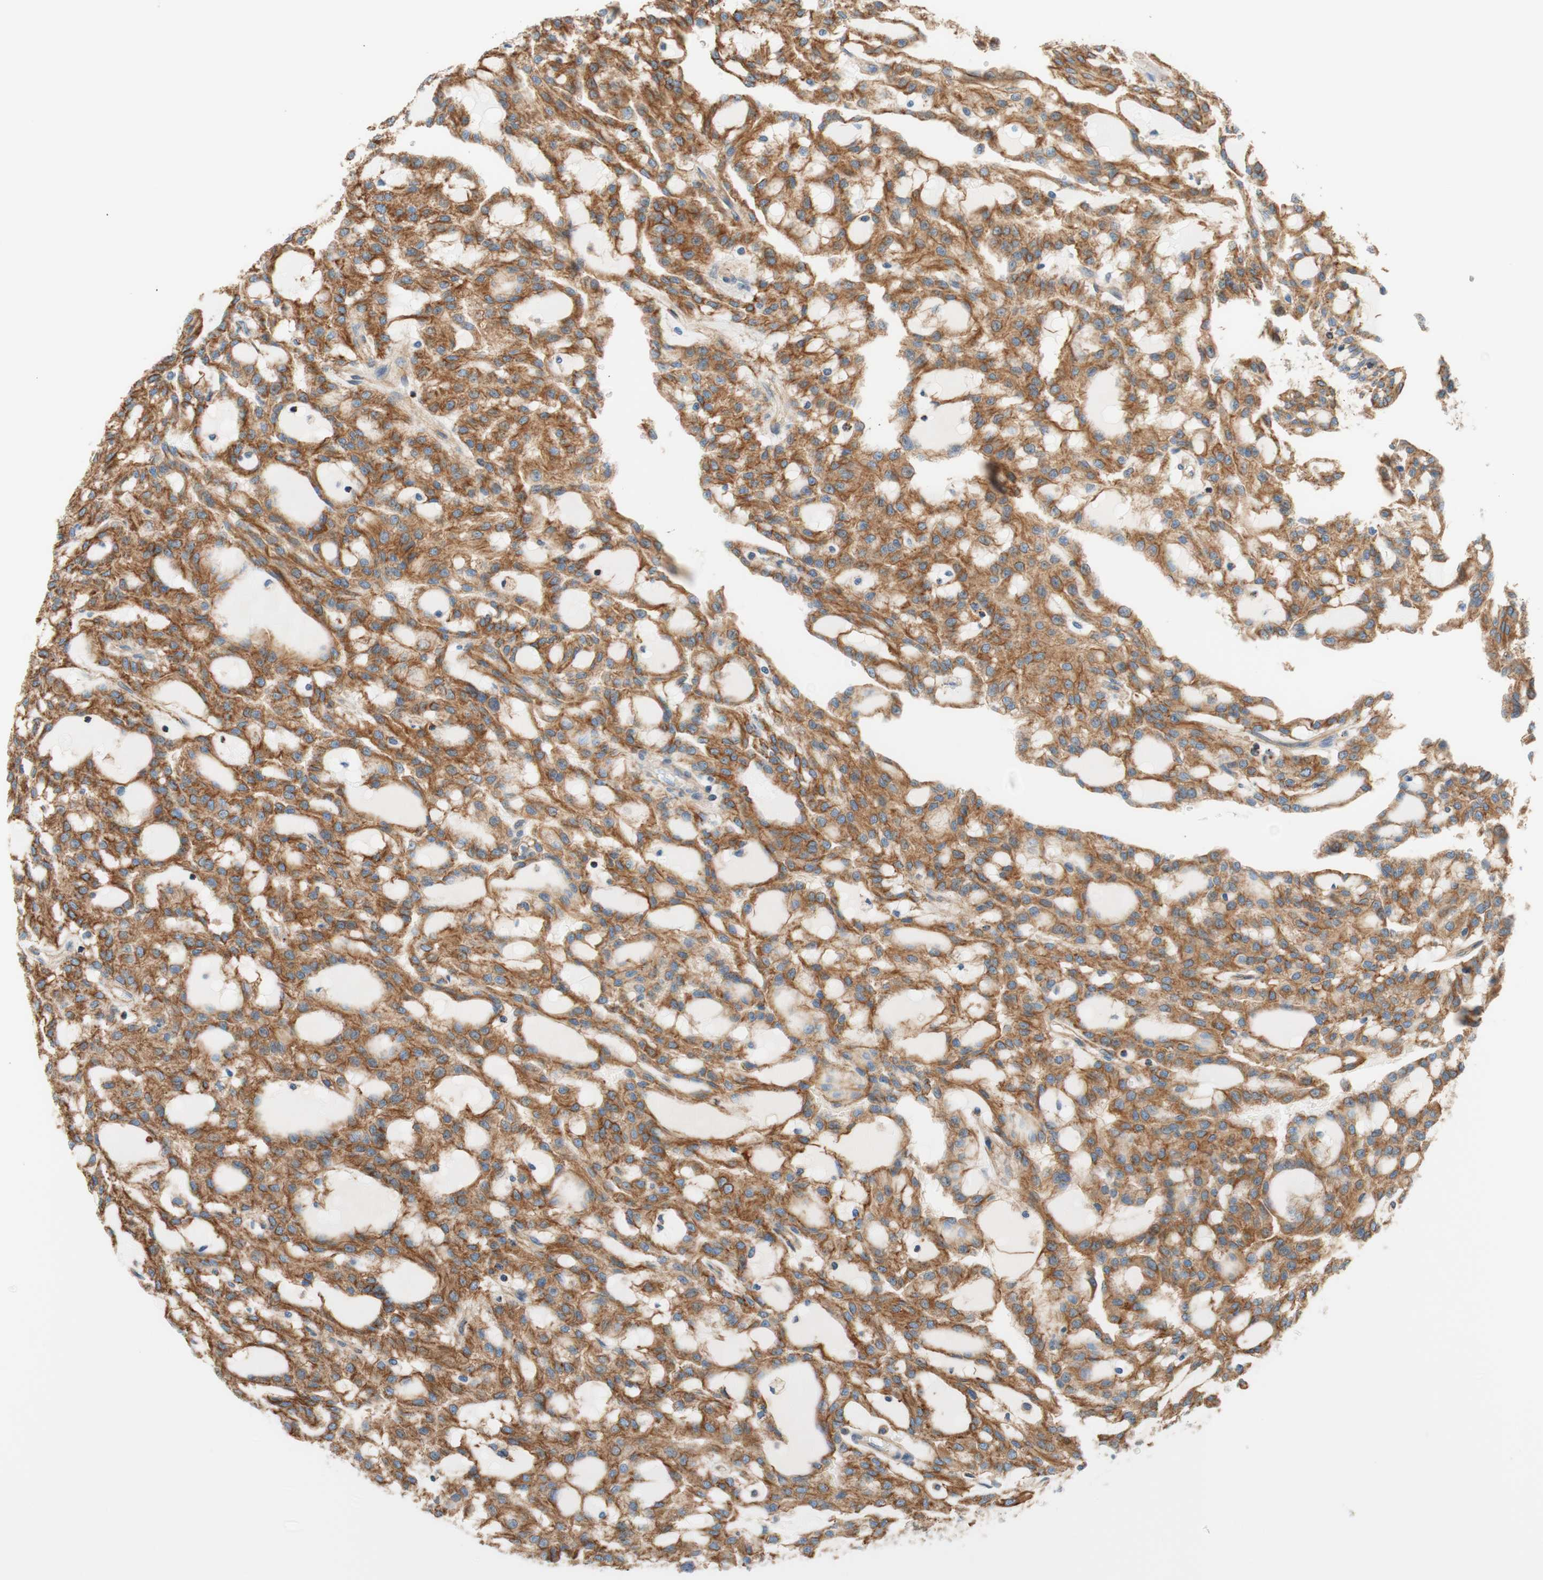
{"staining": {"intensity": "strong", "quantity": ">75%", "location": "cytoplasmic/membranous"}, "tissue": "renal cancer", "cell_type": "Tumor cells", "image_type": "cancer", "snomed": [{"axis": "morphology", "description": "Adenocarcinoma, NOS"}, {"axis": "topography", "description": "Kidney"}], "caption": "About >75% of tumor cells in adenocarcinoma (renal) show strong cytoplasmic/membranous protein expression as visualized by brown immunohistochemical staining.", "gene": "VPS26A", "patient": {"sex": "male", "age": 63}}